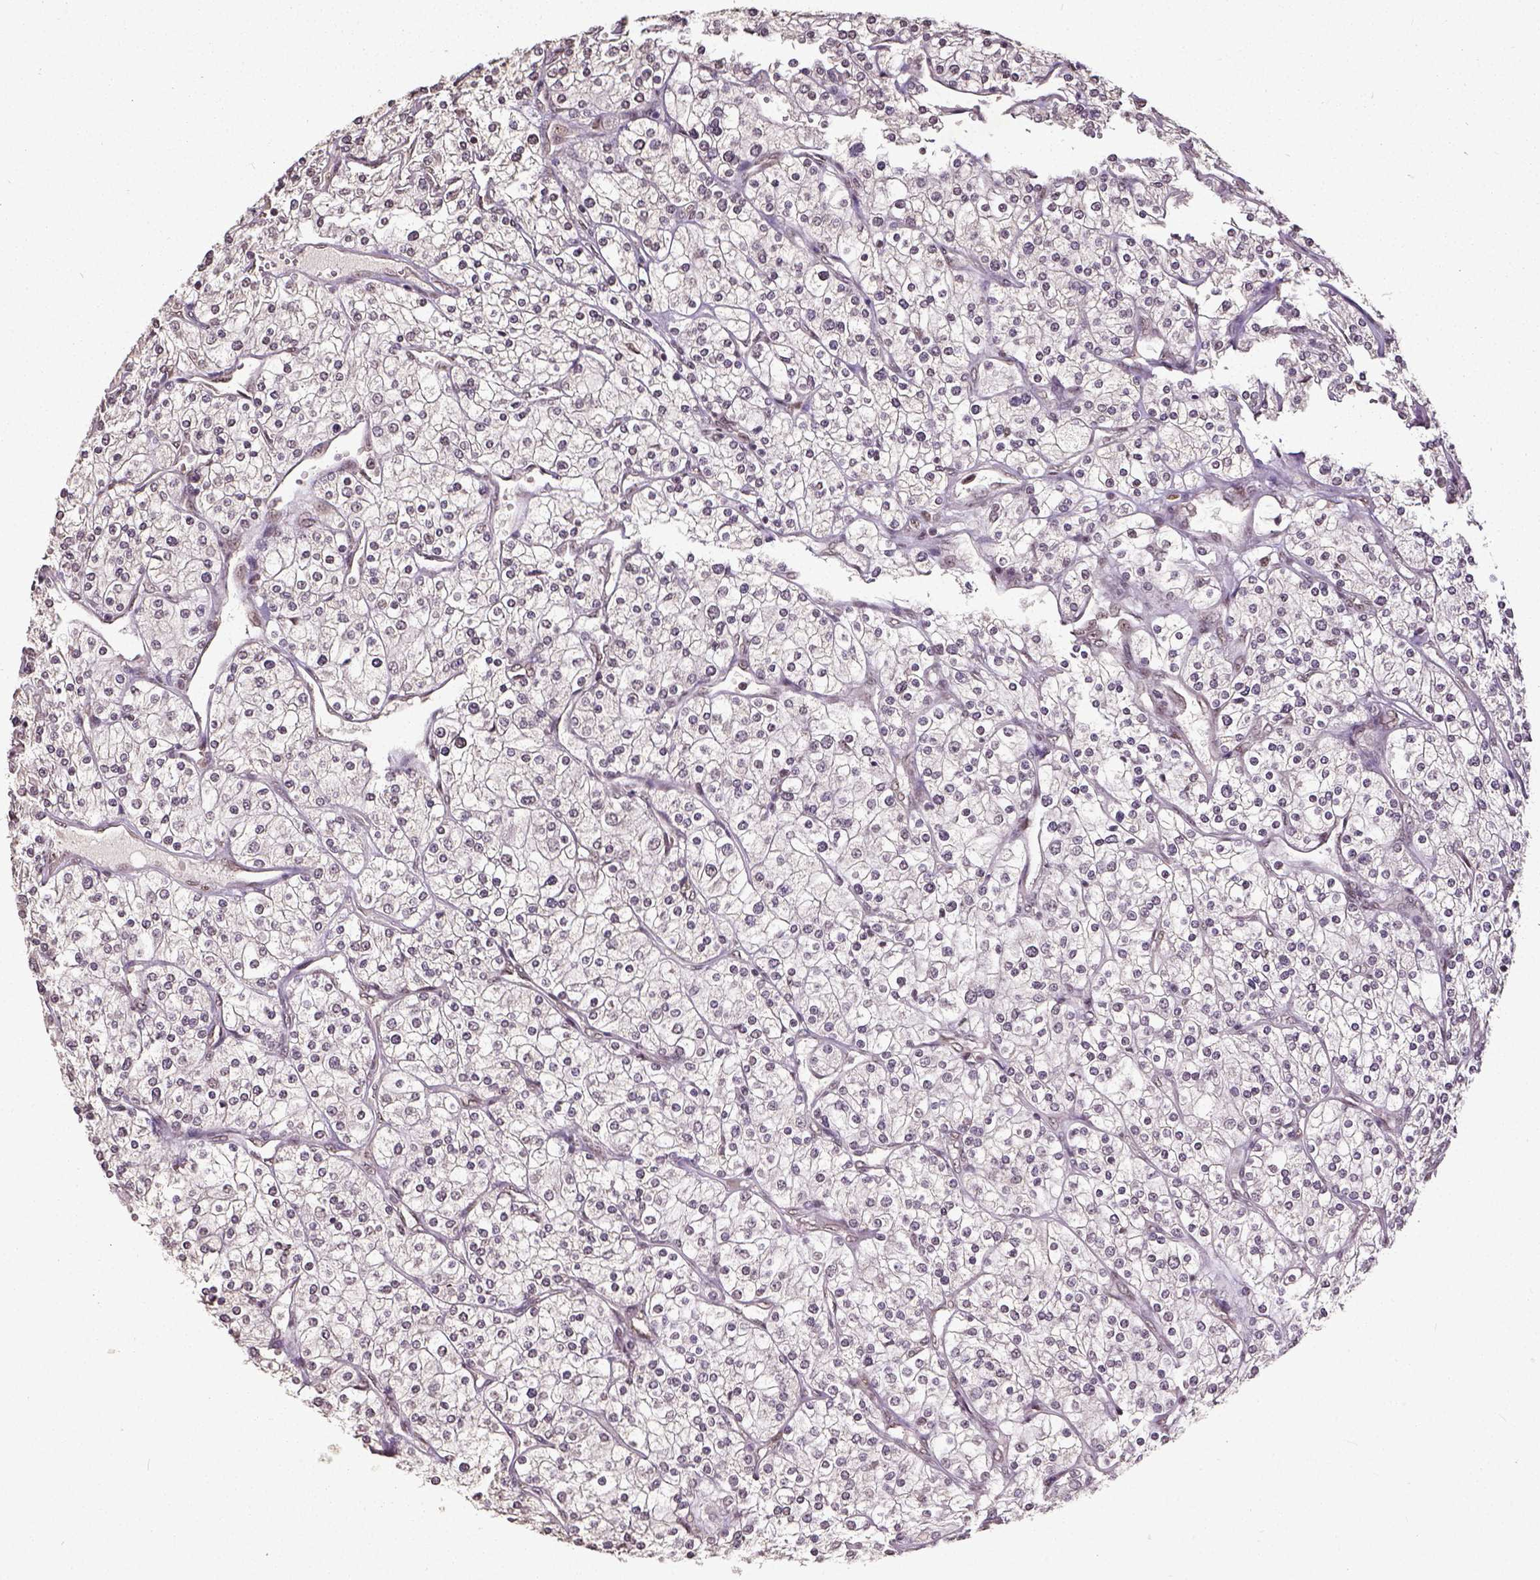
{"staining": {"intensity": "weak", "quantity": "<25%", "location": "nuclear"}, "tissue": "renal cancer", "cell_type": "Tumor cells", "image_type": "cancer", "snomed": [{"axis": "morphology", "description": "Adenocarcinoma, NOS"}, {"axis": "topography", "description": "Kidney"}], "caption": "Photomicrograph shows no significant protein positivity in tumor cells of adenocarcinoma (renal).", "gene": "ATRX", "patient": {"sex": "male", "age": 80}}